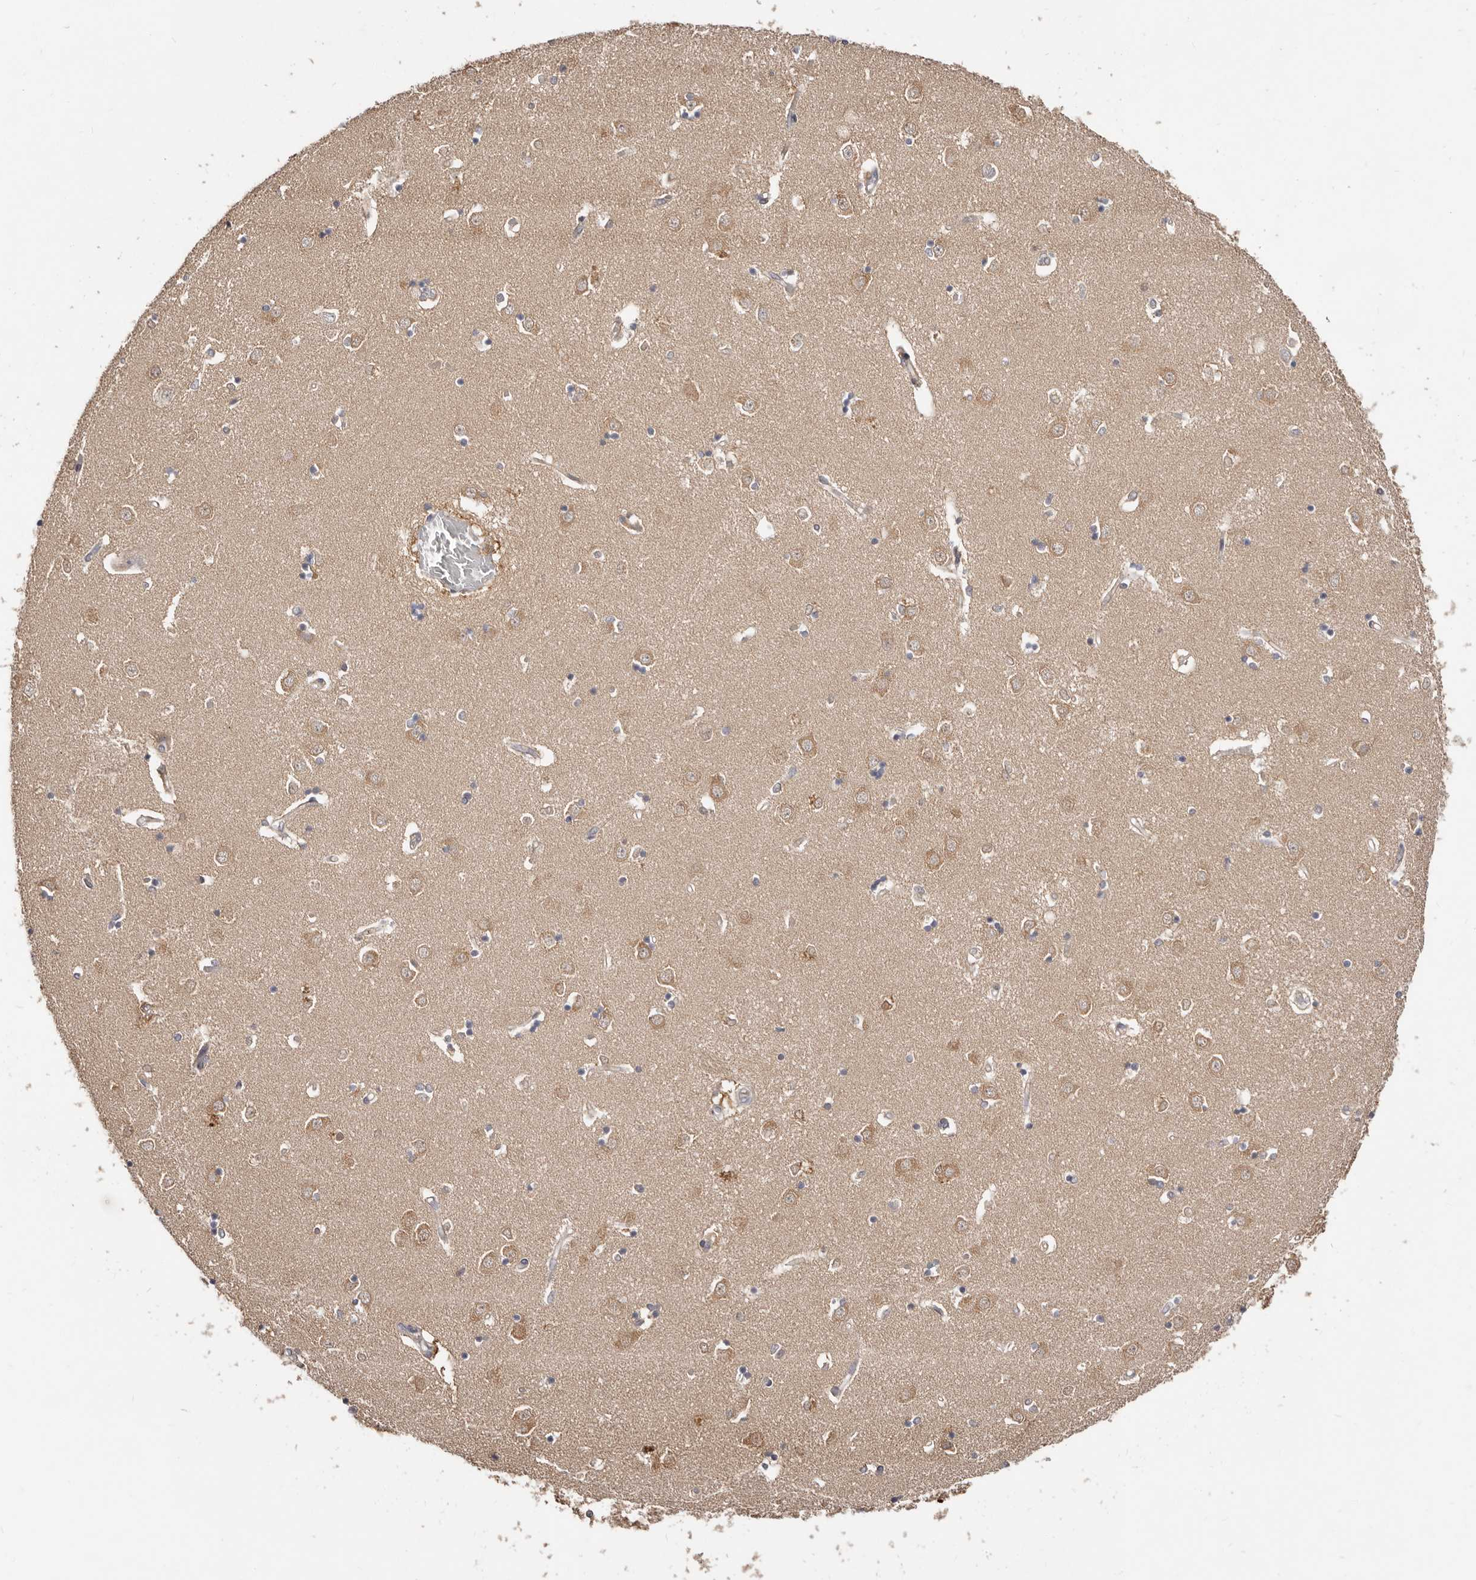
{"staining": {"intensity": "negative", "quantity": "none", "location": "none"}, "tissue": "caudate", "cell_type": "Glial cells", "image_type": "normal", "snomed": [{"axis": "morphology", "description": "Normal tissue, NOS"}, {"axis": "topography", "description": "Lateral ventricle wall"}], "caption": "Immunohistochemical staining of normal caudate exhibits no significant positivity in glial cells. Brightfield microscopy of immunohistochemistry (IHC) stained with DAB (brown) and hematoxylin (blue), captured at high magnification.", "gene": "TC2N", "patient": {"sex": "male", "age": 45}}